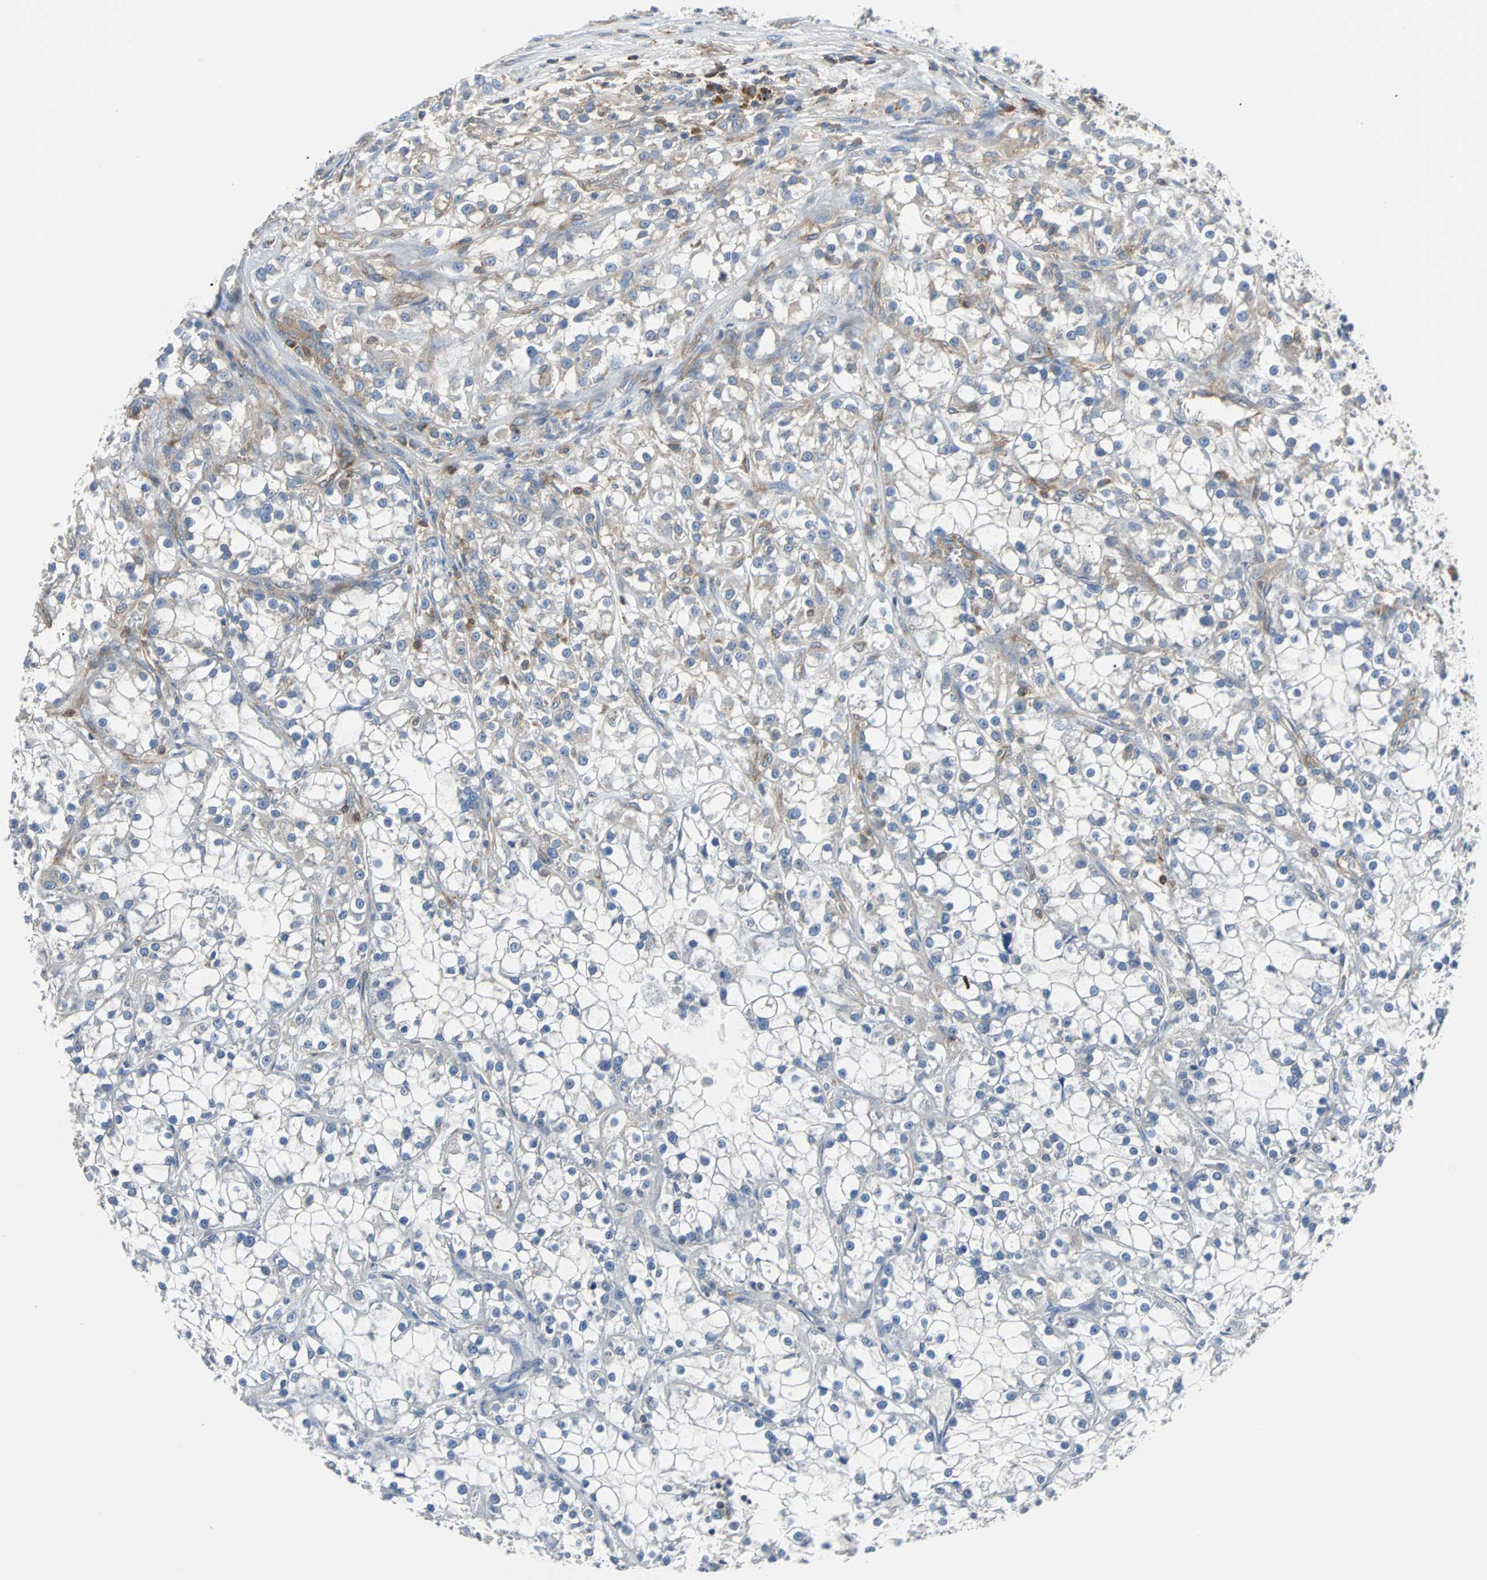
{"staining": {"intensity": "negative", "quantity": "none", "location": "none"}, "tissue": "renal cancer", "cell_type": "Tumor cells", "image_type": "cancer", "snomed": [{"axis": "morphology", "description": "Adenocarcinoma, NOS"}, {"axis": "topography", "description": "Kidney"}], "caption": "The histopathology image exhibits no staining of tumor cells in renal cancer (adenocarcinoma). Nuclei are stained in blue.", "gene": "TSC22D4", "patient": {"sex": "female", "age": 52}}